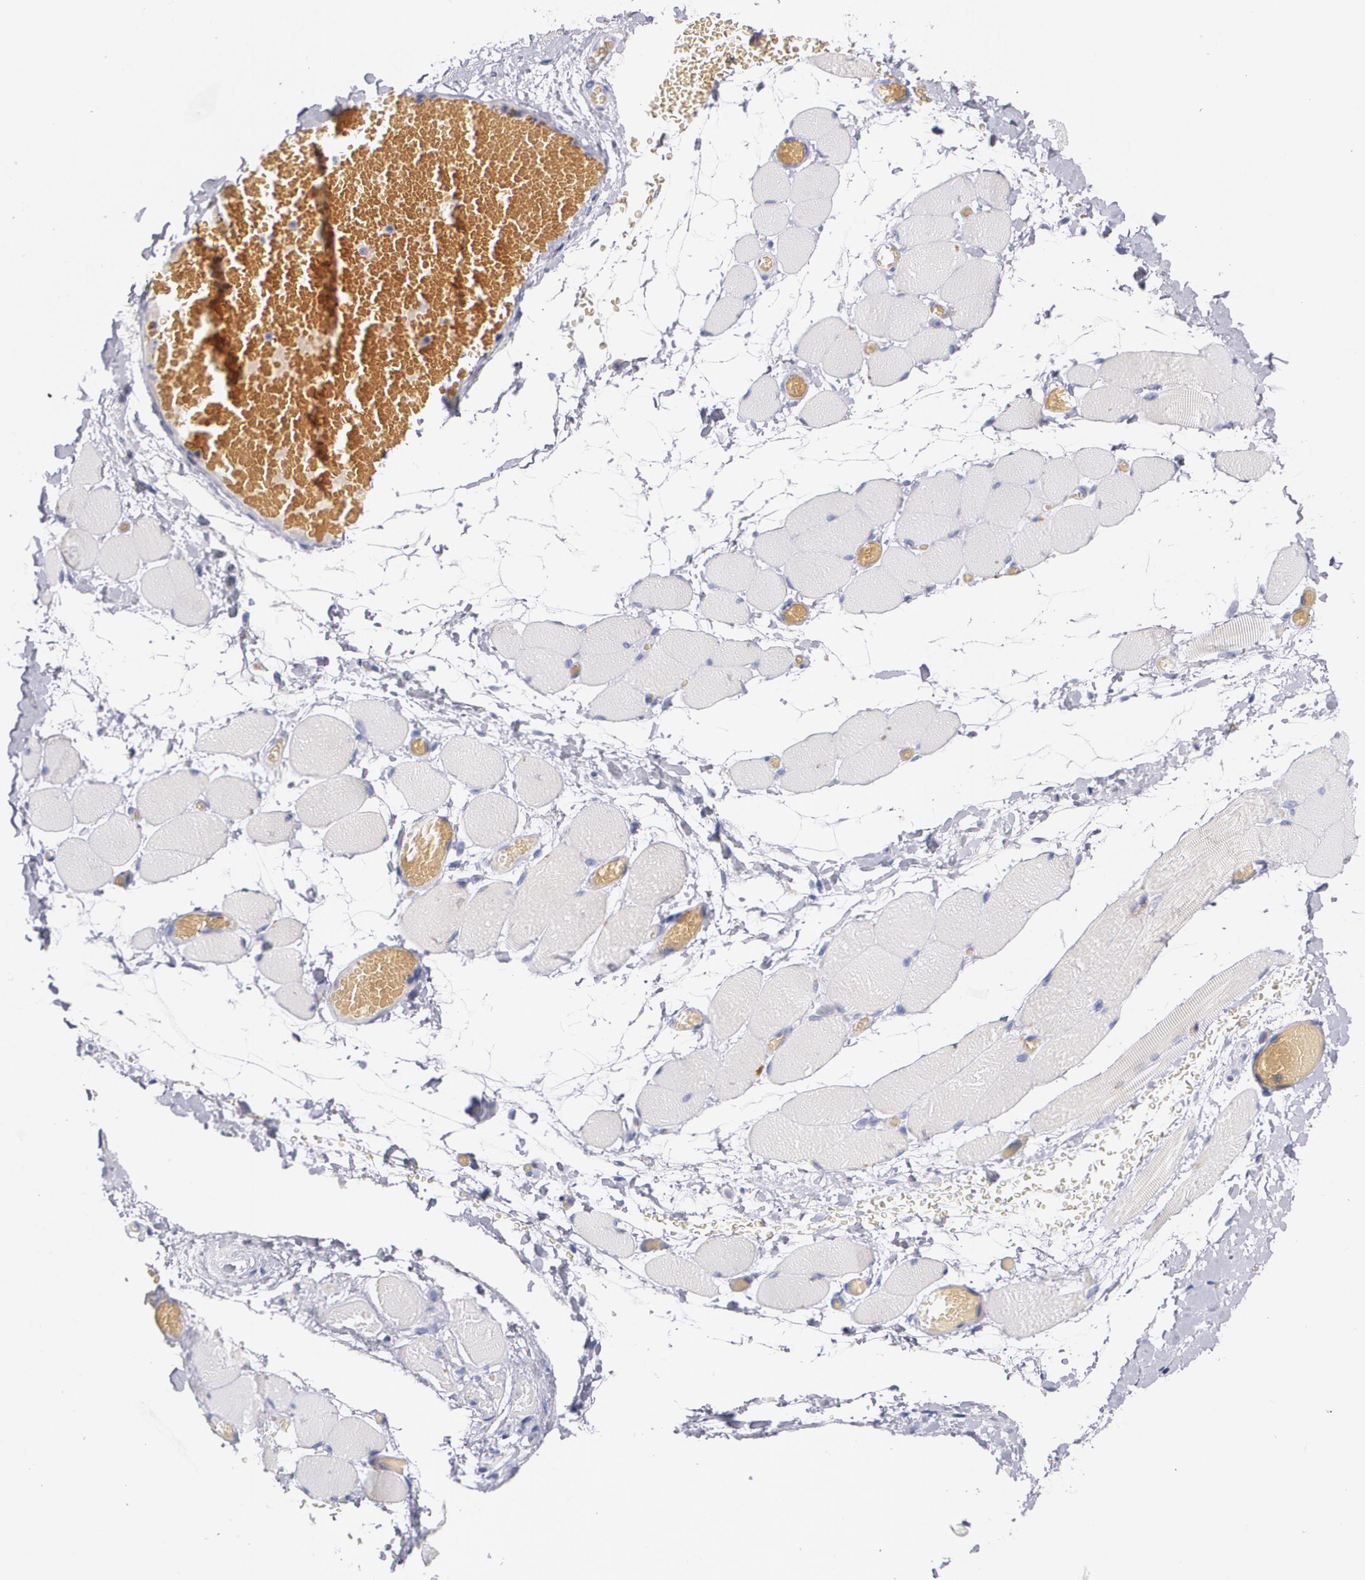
{"staining": {"intensity": "negative", "quantity": "none", "location": "none"}, "tissue": "skeletal muscle", "cell_type": "Myocytes", "image_type": "normal", "snomed": [{"axis": "morphology", "description": "Normal tissue, NOS"}, {"axis": "topography", "description": "Skeletal muscle"}, {"axis": "topography", "description": "Soft tissue"}], "caption": "High power microscopy image of an immunohistochemistry histopathology image of normal skeletal muscle, revealing no significant staining in myocytes. (DAB (3,3'-diaminobenzidine) IHC, high magnification).", "gene": "HMMR", "patient": {"sex": "female", "age": 58}}